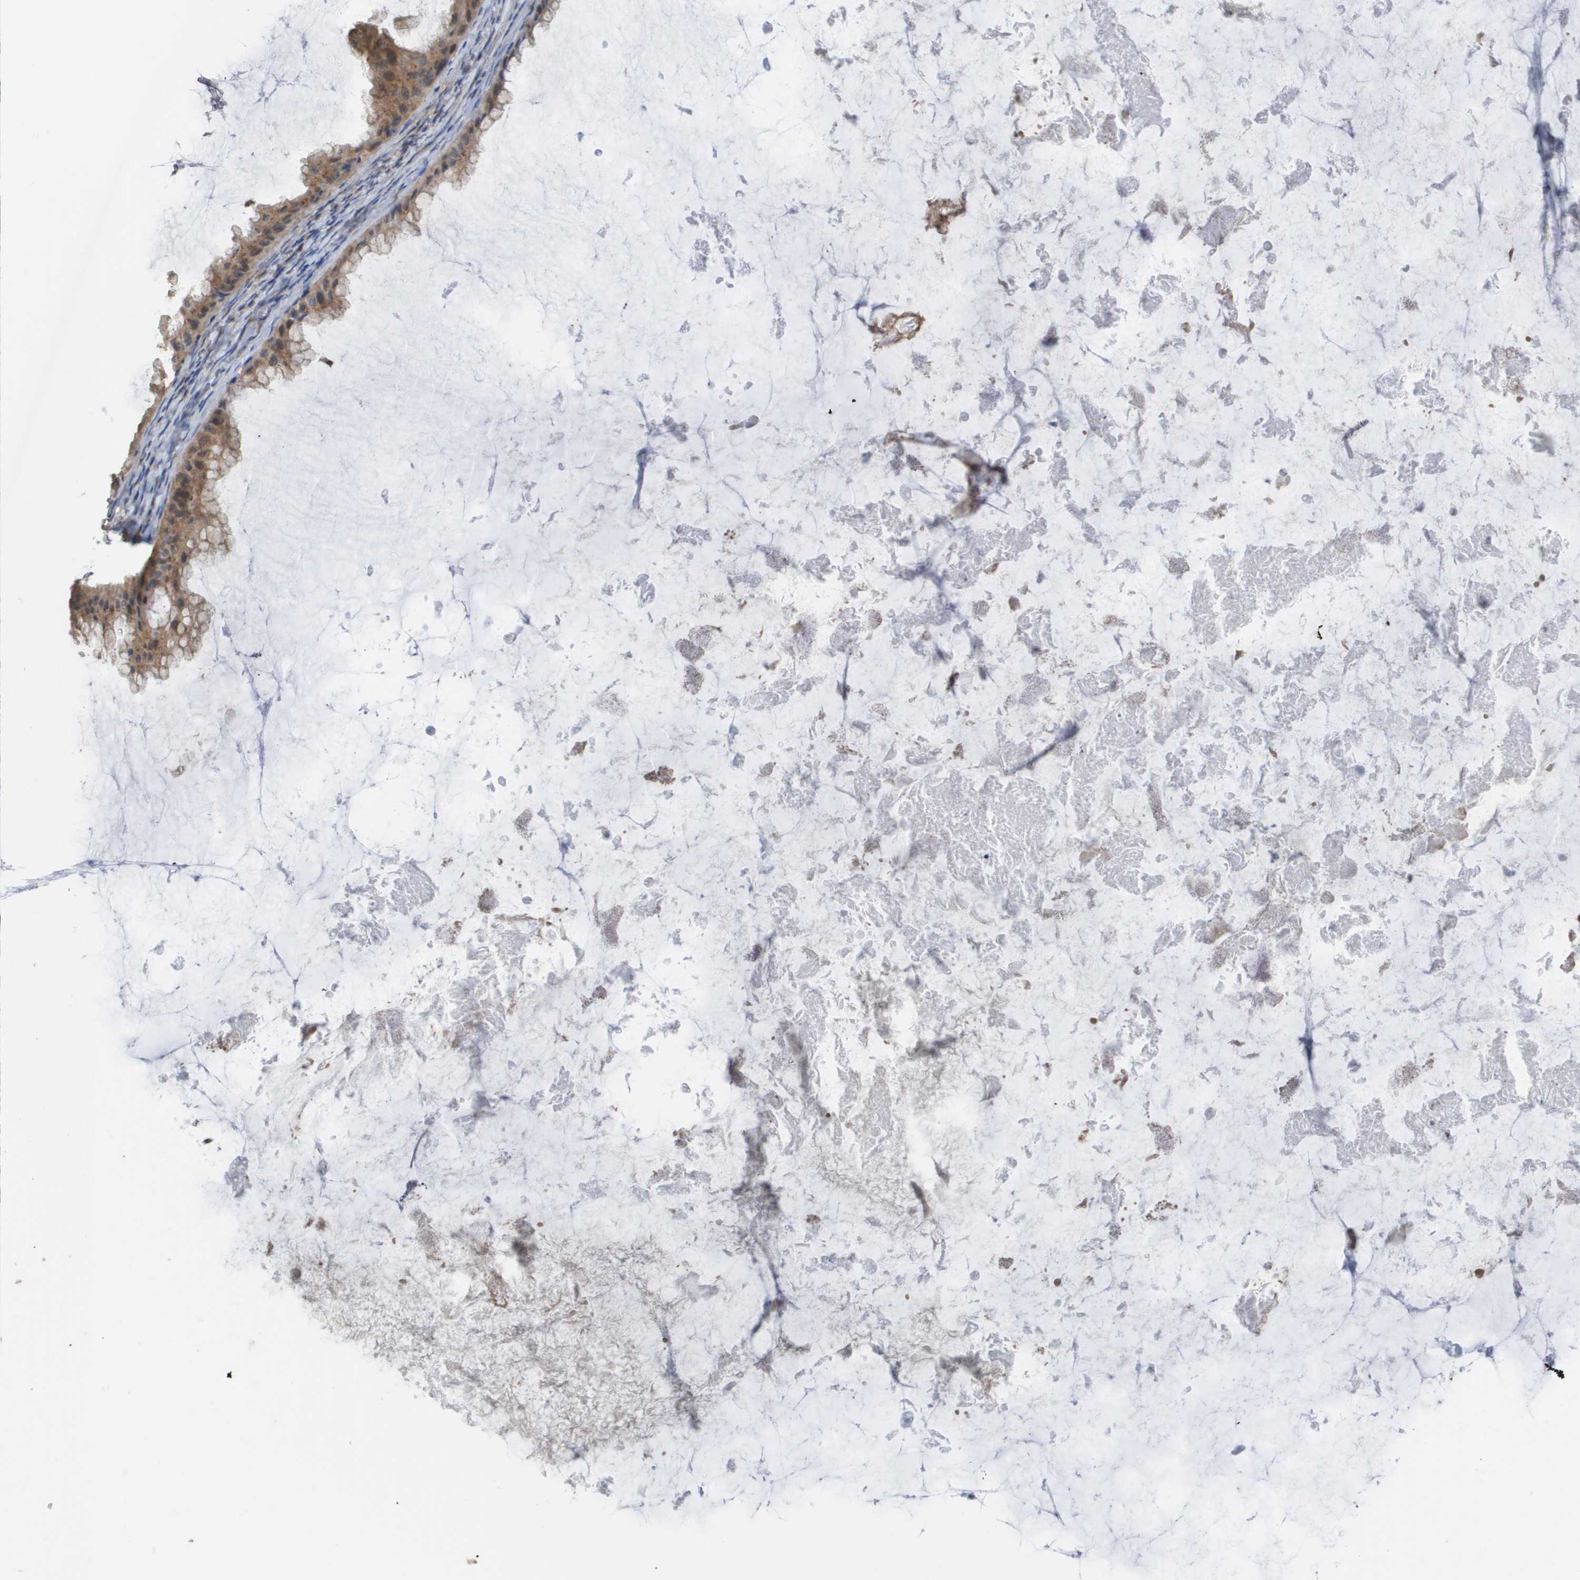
{"staining": {"intensity": "moderate", "quantity": ">75%", "location": "cytoplasmic/membranous"}, "tissue": "ovarian cancer", "cell_type": "Tumor cells", "image_type": "cancer", "snomed": [{"axis": "morphology", "description": "Cystadenocarcinoma, mucinous, NOS"}, {"axis": "topography", "description": "Ovary"}], "caption": "Tumor cells display moderate cytoplasmic/membranous expression in about >75% of cells in mucinous cystadenocarcinoma (ovarian).", "gene": "PCK1", "patient": {"sex": "female", "age": 61}}